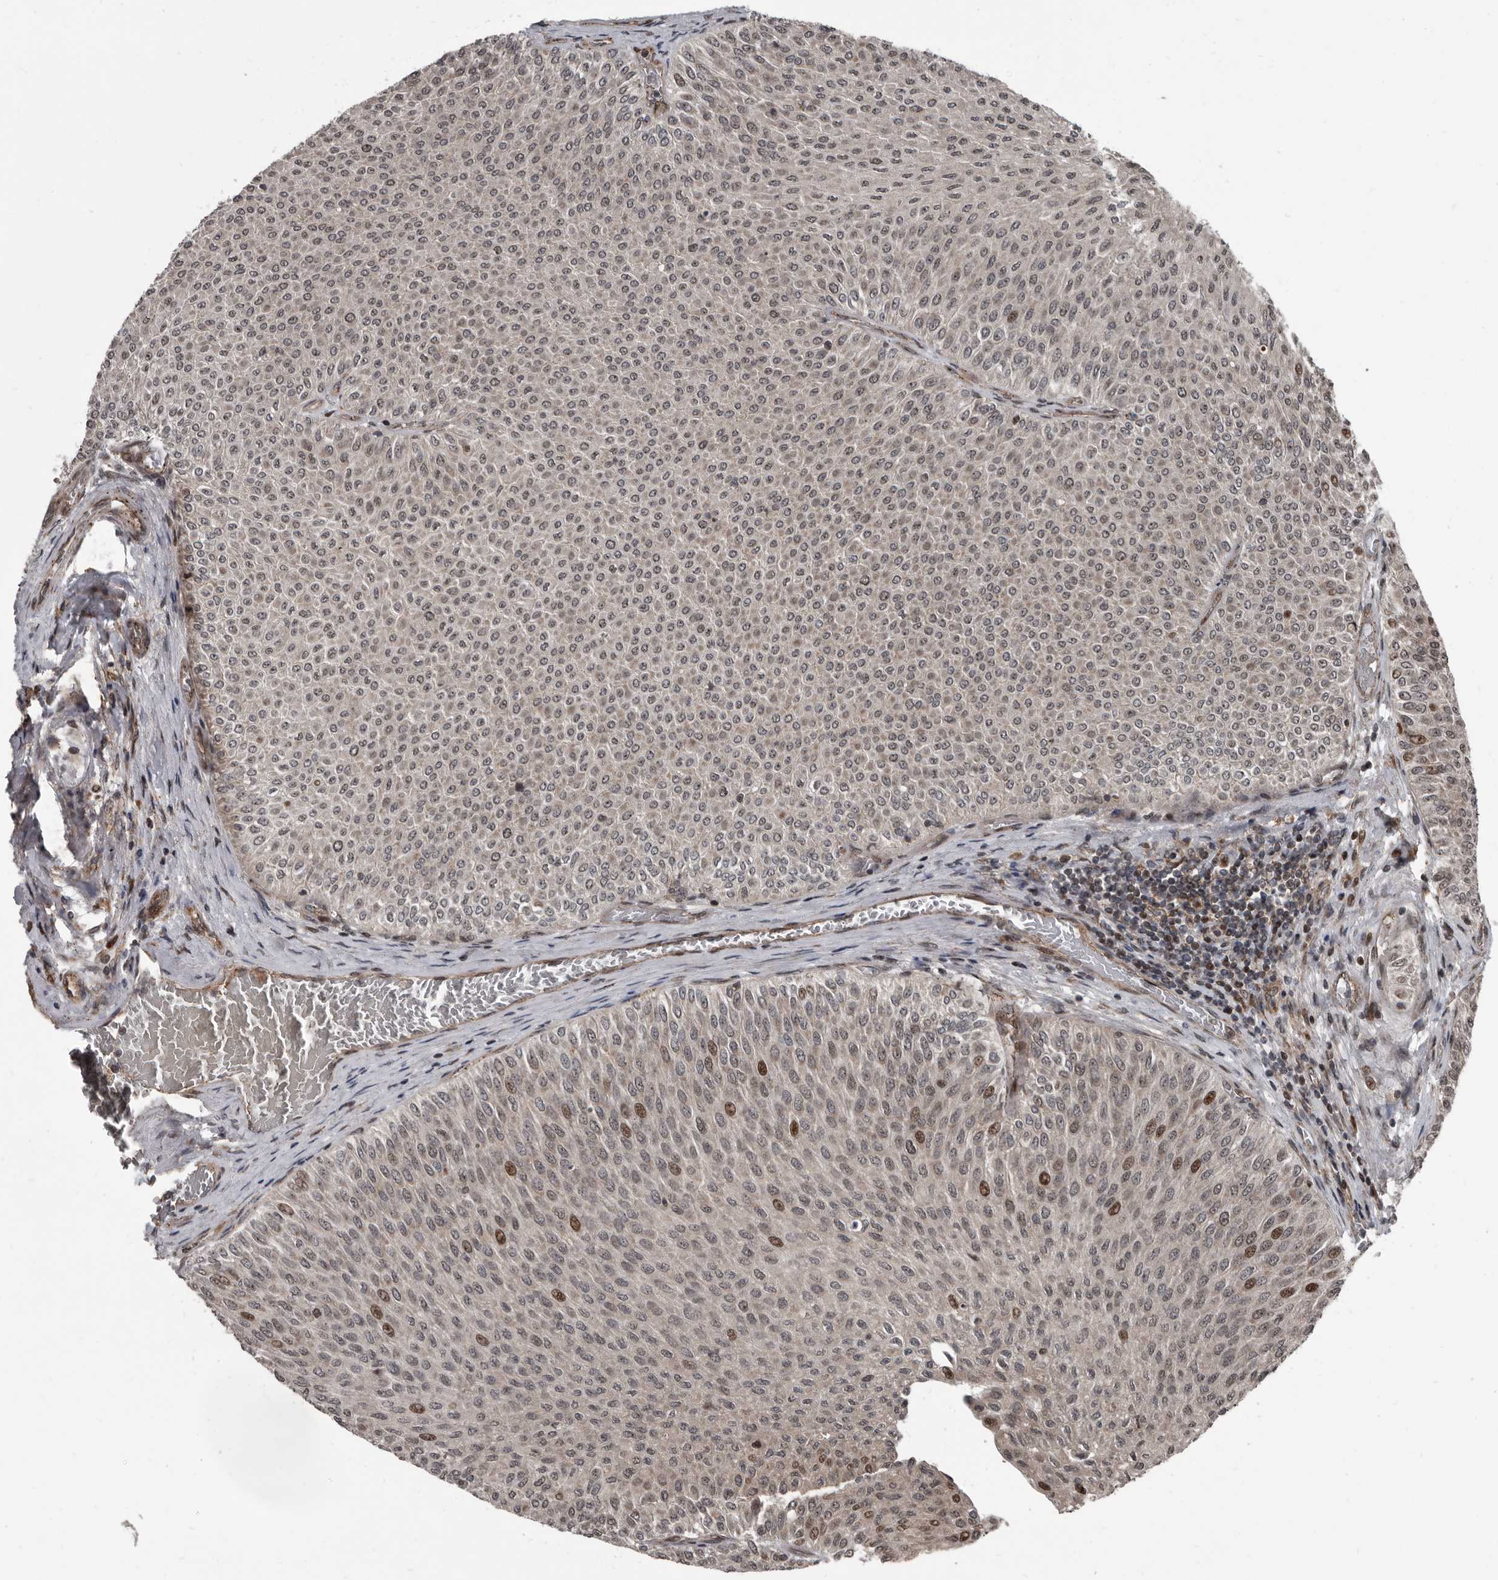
{"staining": {"intensity": "moderate", "quantity": "<25%", "location": "nuclear"}, "tissue": "urothelial cancer", "cell_type": "Tumor cells", "image_type": "cancer", "snomed": [{"axis": "morphology", "description": "Urothelial carcinoma, Low grade"}, {"axis": "topography", "description": "Urinary bladder"}], "caption": "Low-grade urothelial carcinoma stained with a brown dye exhibits moderate nuclear positive staining in approximately <25% of tumor cells.", "gene": "CHD1L", "patient": {"sex": "male", "age": 78}}